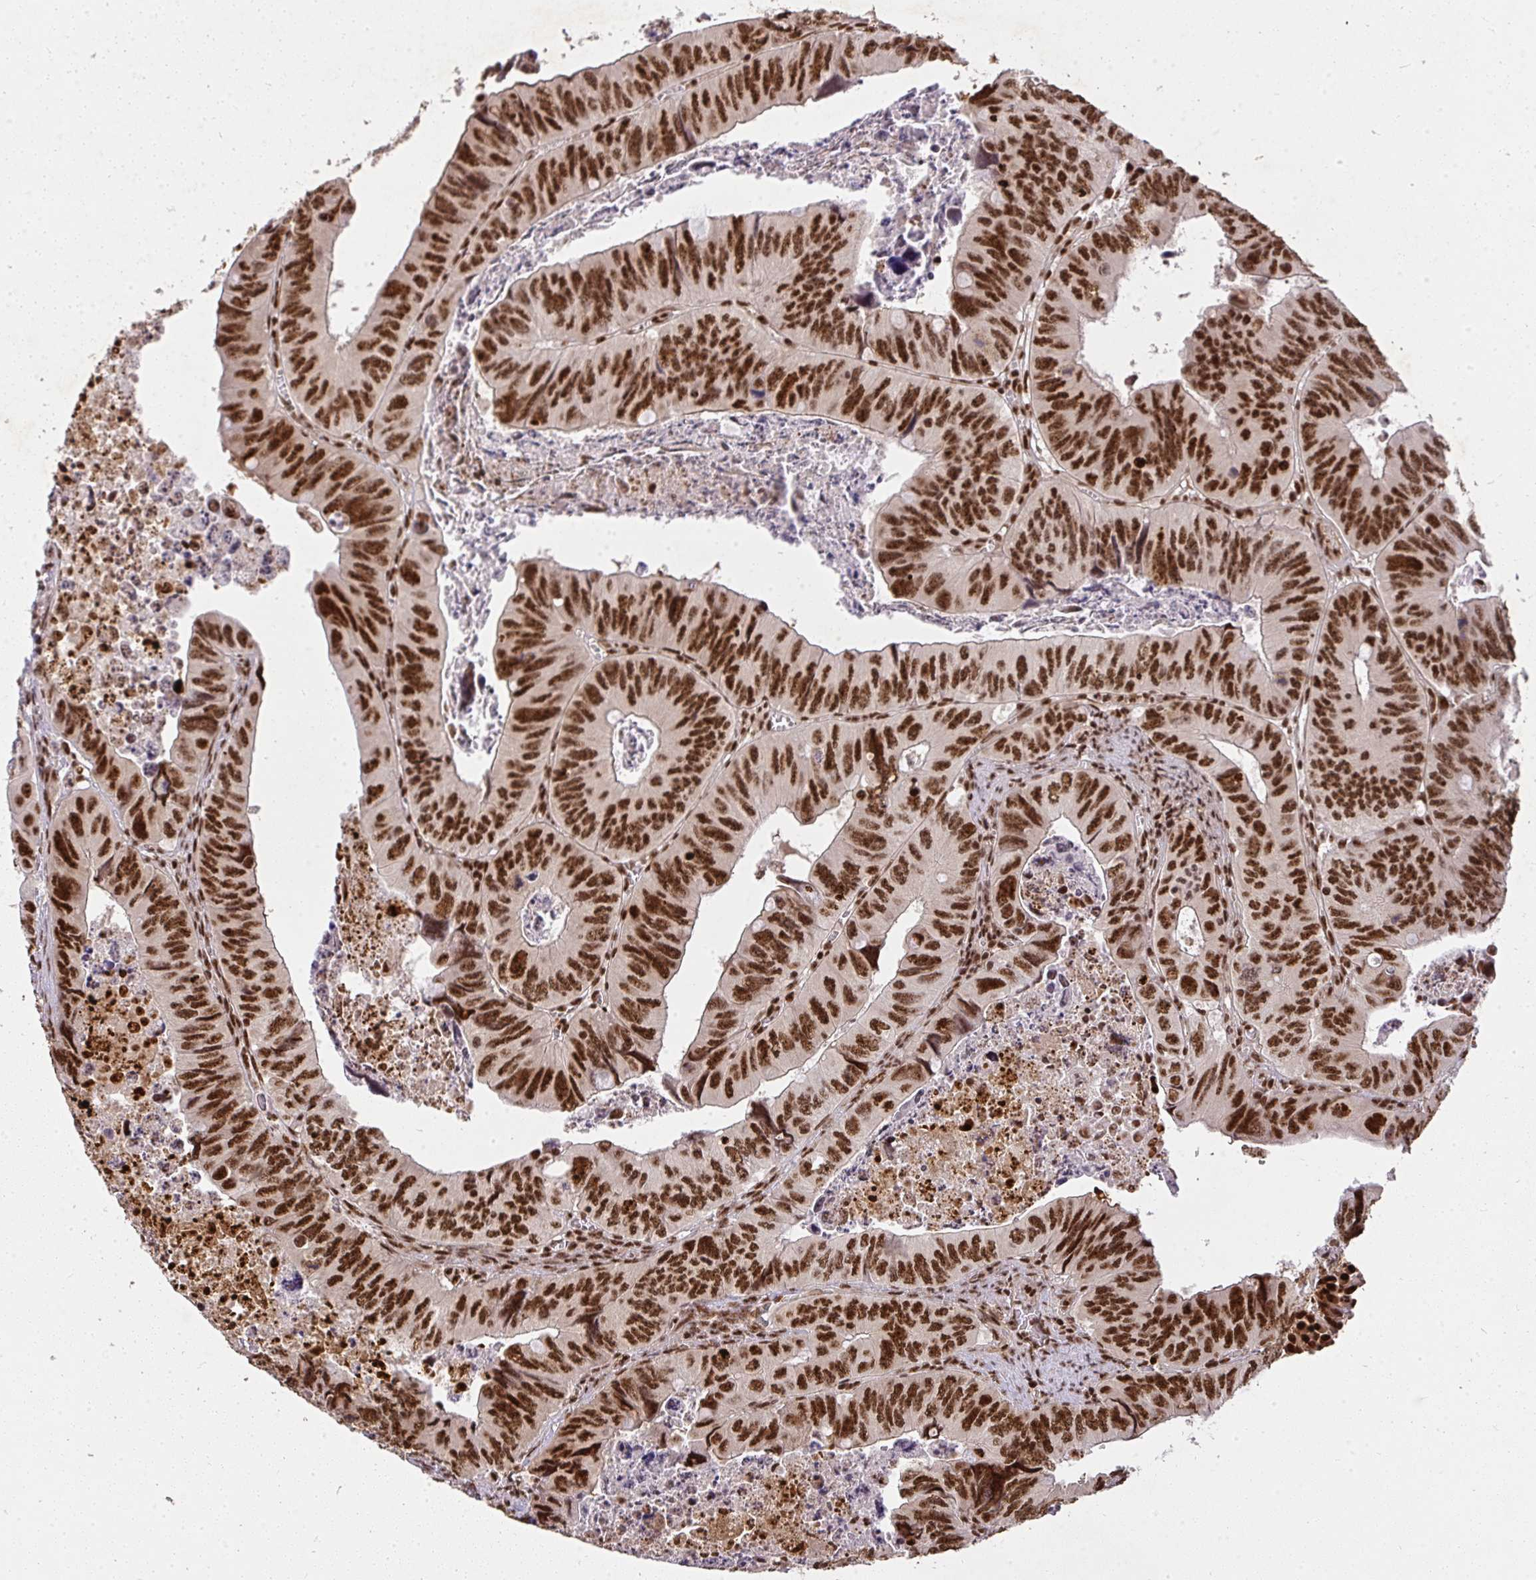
{"staining": {"intensity": "strong", "quantity": ">75%", "location": "nuclear"}, "tissue": "colorectal cancer", "cell_type": "Tumor cells", "image_type": "cancer", "snomed": [{"axis": "morphology", "description": "Adenocarcinoma, NOS"}, {"axis": "topography", "description": "Colon"}], "caption": "A histopathology image showing strong nuclear staining in approximately >75% of tumor cells in colorectal cancer (adenocarcinoma), as visualized by brown immunohistochemical staining.", "gene": "U2AF1", "patient": {"sex": "female", "age": 84}}